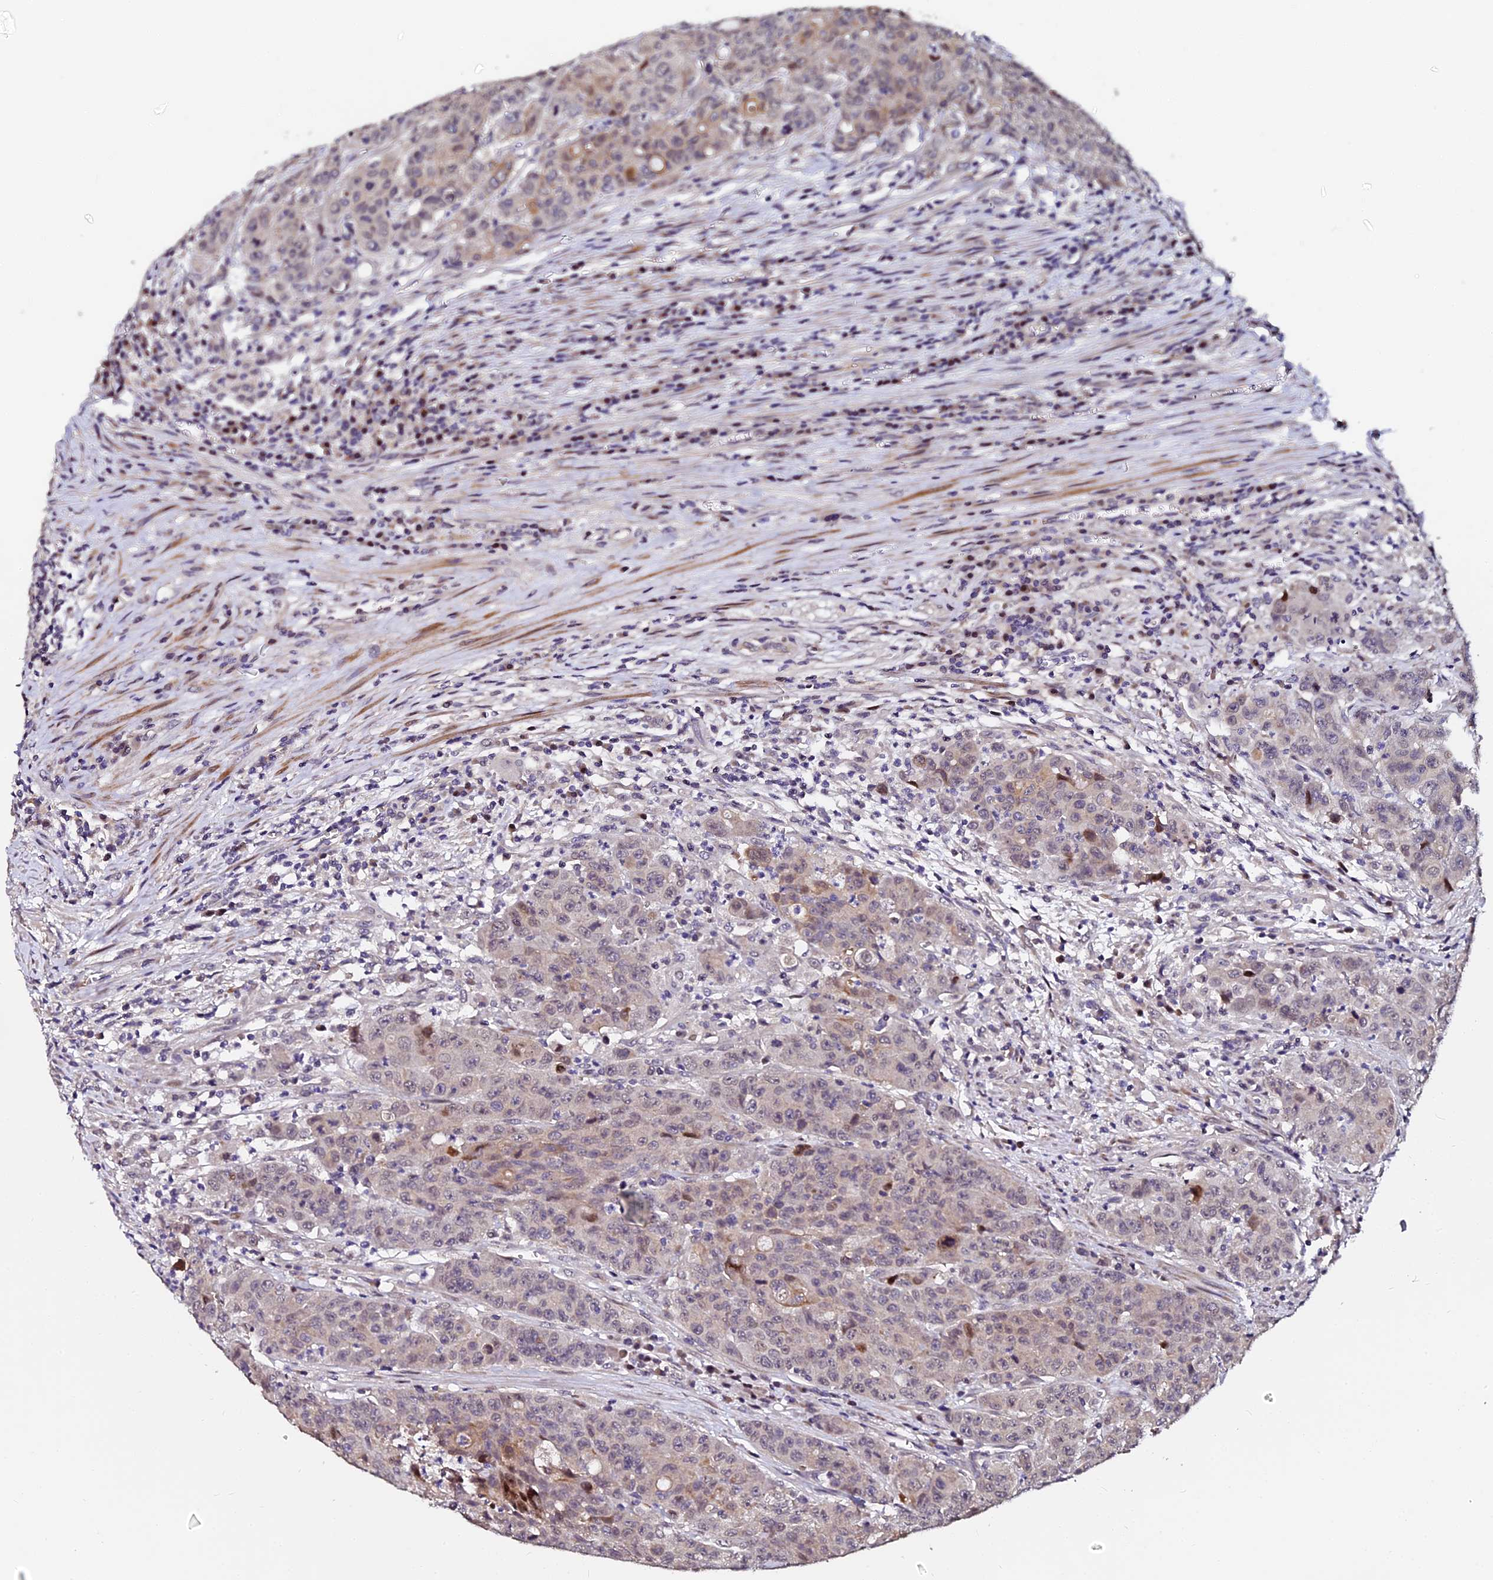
{"staining": {"intensity": "negative", "quantity": "none", "location": "none"}, "tissue": "colorectal cancer", "cell_type": "Tumor cells", "image_type": "cancer", "snomed": [{"axis": "morphology", "description": "Adenocarcinoma, NOS"}, {"axis": "topography", "description": "Colon"}], "caption": "This is a histopathology image of immunohistochemistry staining of colorectal cancer, which shows no staining in tumor cells. (DAB immunohistochemistry visualized using brightfield microscopy, high magnification).", "gene": "GPN3", "patient": {"sex": "male", "age": 62}}